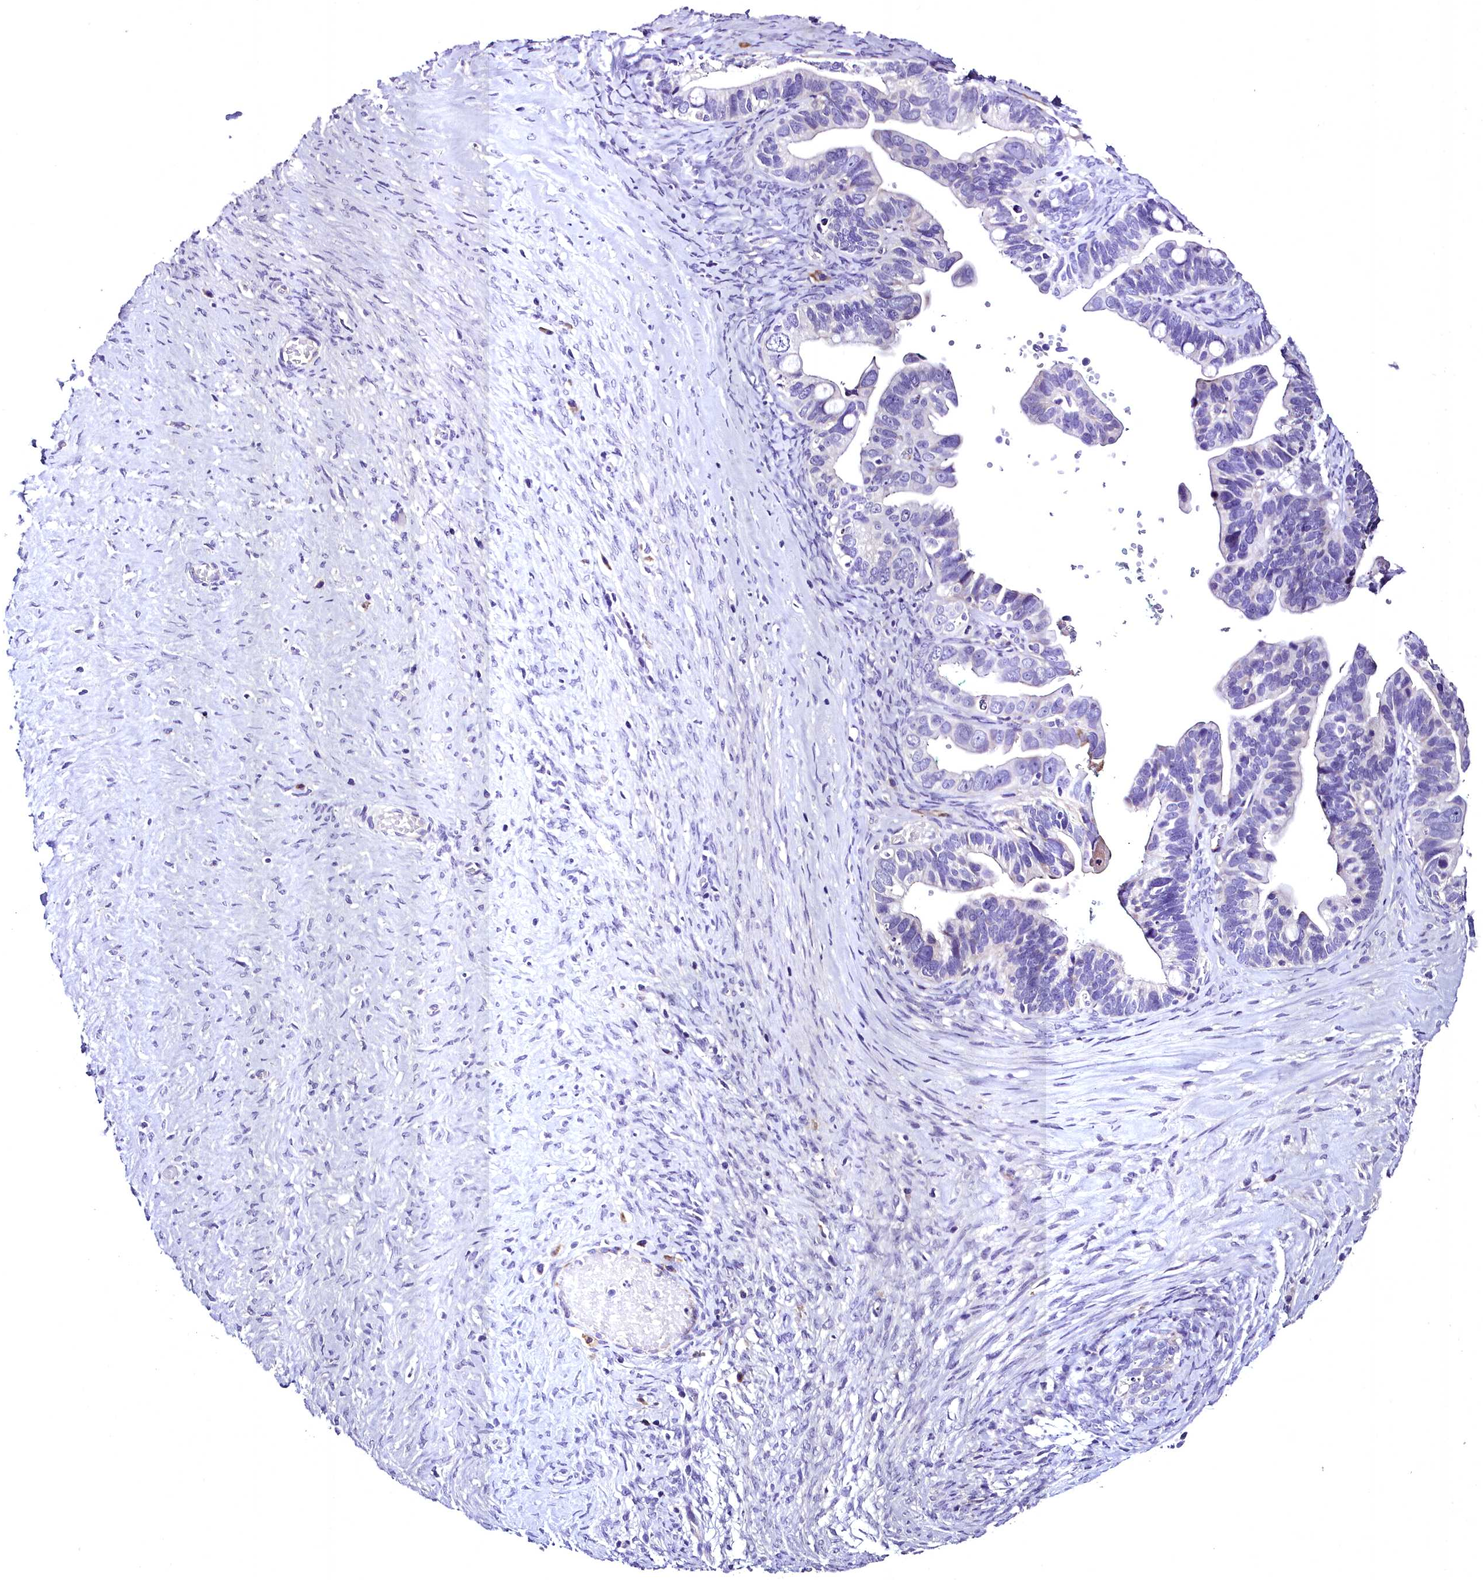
{"staining": {"intensity": "negative", "quantity": "none", "location": "none"}, "tissue": "ovarian cancer", "cell_type": "Tumor cells", "image_type": "cancer", "snomed": [{"axis": "morphology", "description": "Cystadenocarcinoma, serous, NOS"}, {"axis": "topography", "description": "Ovary"}], "caption": "Protein analysis of ovarian cancer shows no significant expression in tumor cells. (DAB (3,3'-diaminobenzidine) immunohistochemistry visualized using brightfield microscopy, high magnification).", "gene": "MS4A18", "patient": {"sex": "female", "age": 56}}